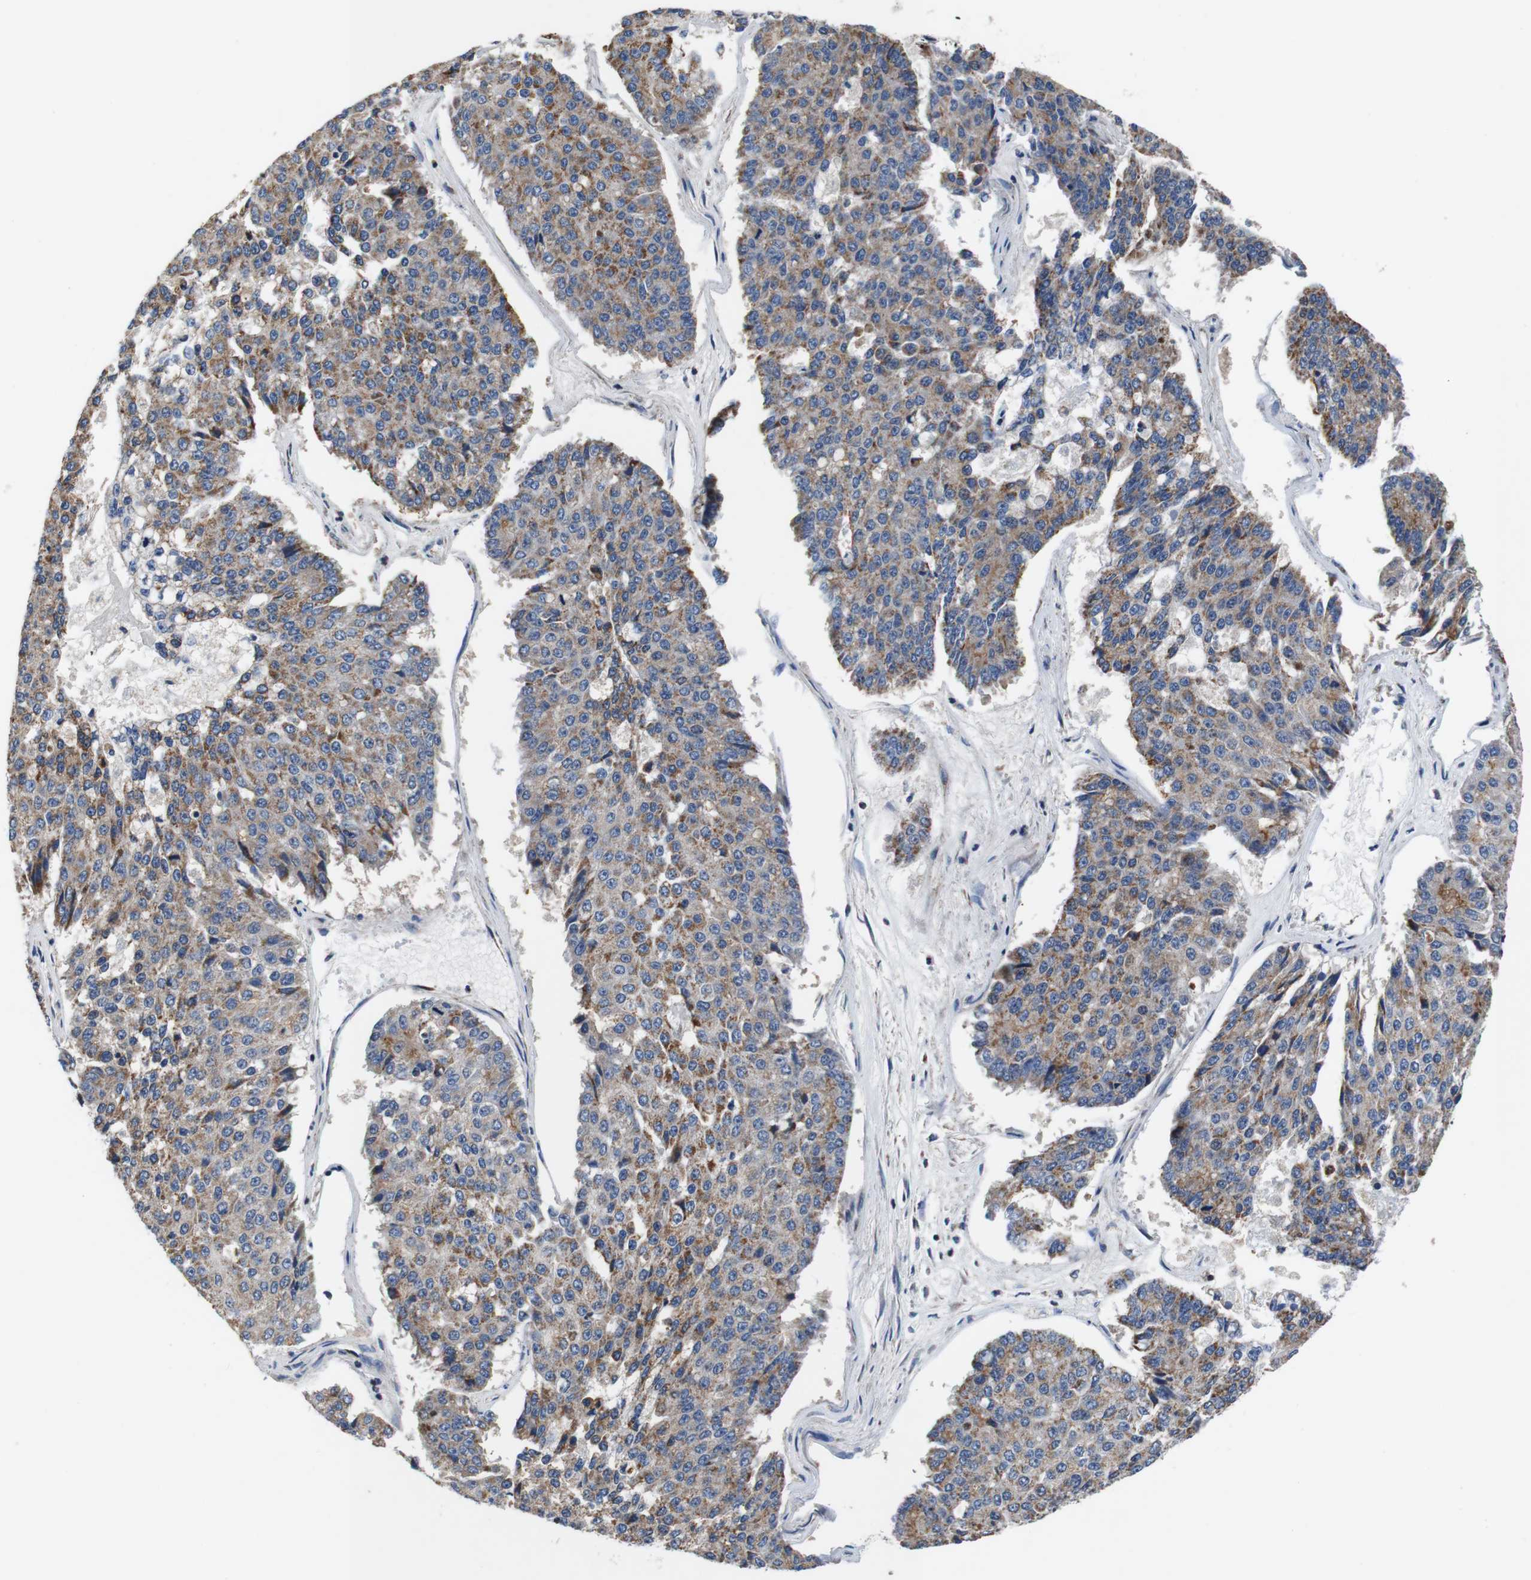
{"staining": {"intensity": "moderate", "quantity": ">75%", "location": "cytoplasmic/membranous"}, "tissue": "pancreatic cancer", "cell_type": "Tumor cells", "image_type": "cancer", "snomed": [{"axis": "morphology", "description": "Adenocarcinoma, NOS"}, {"axis": "topography", "description": "Pancreas"}], "caption": "Pancreatic cancer tissue displays moderate cytoplasmic/membranous positivity in about >75% of tumor cells, visualized by immunohistochemistry.", "gene": "LRP4", "patient": {"sex": "male", "age": 50}}